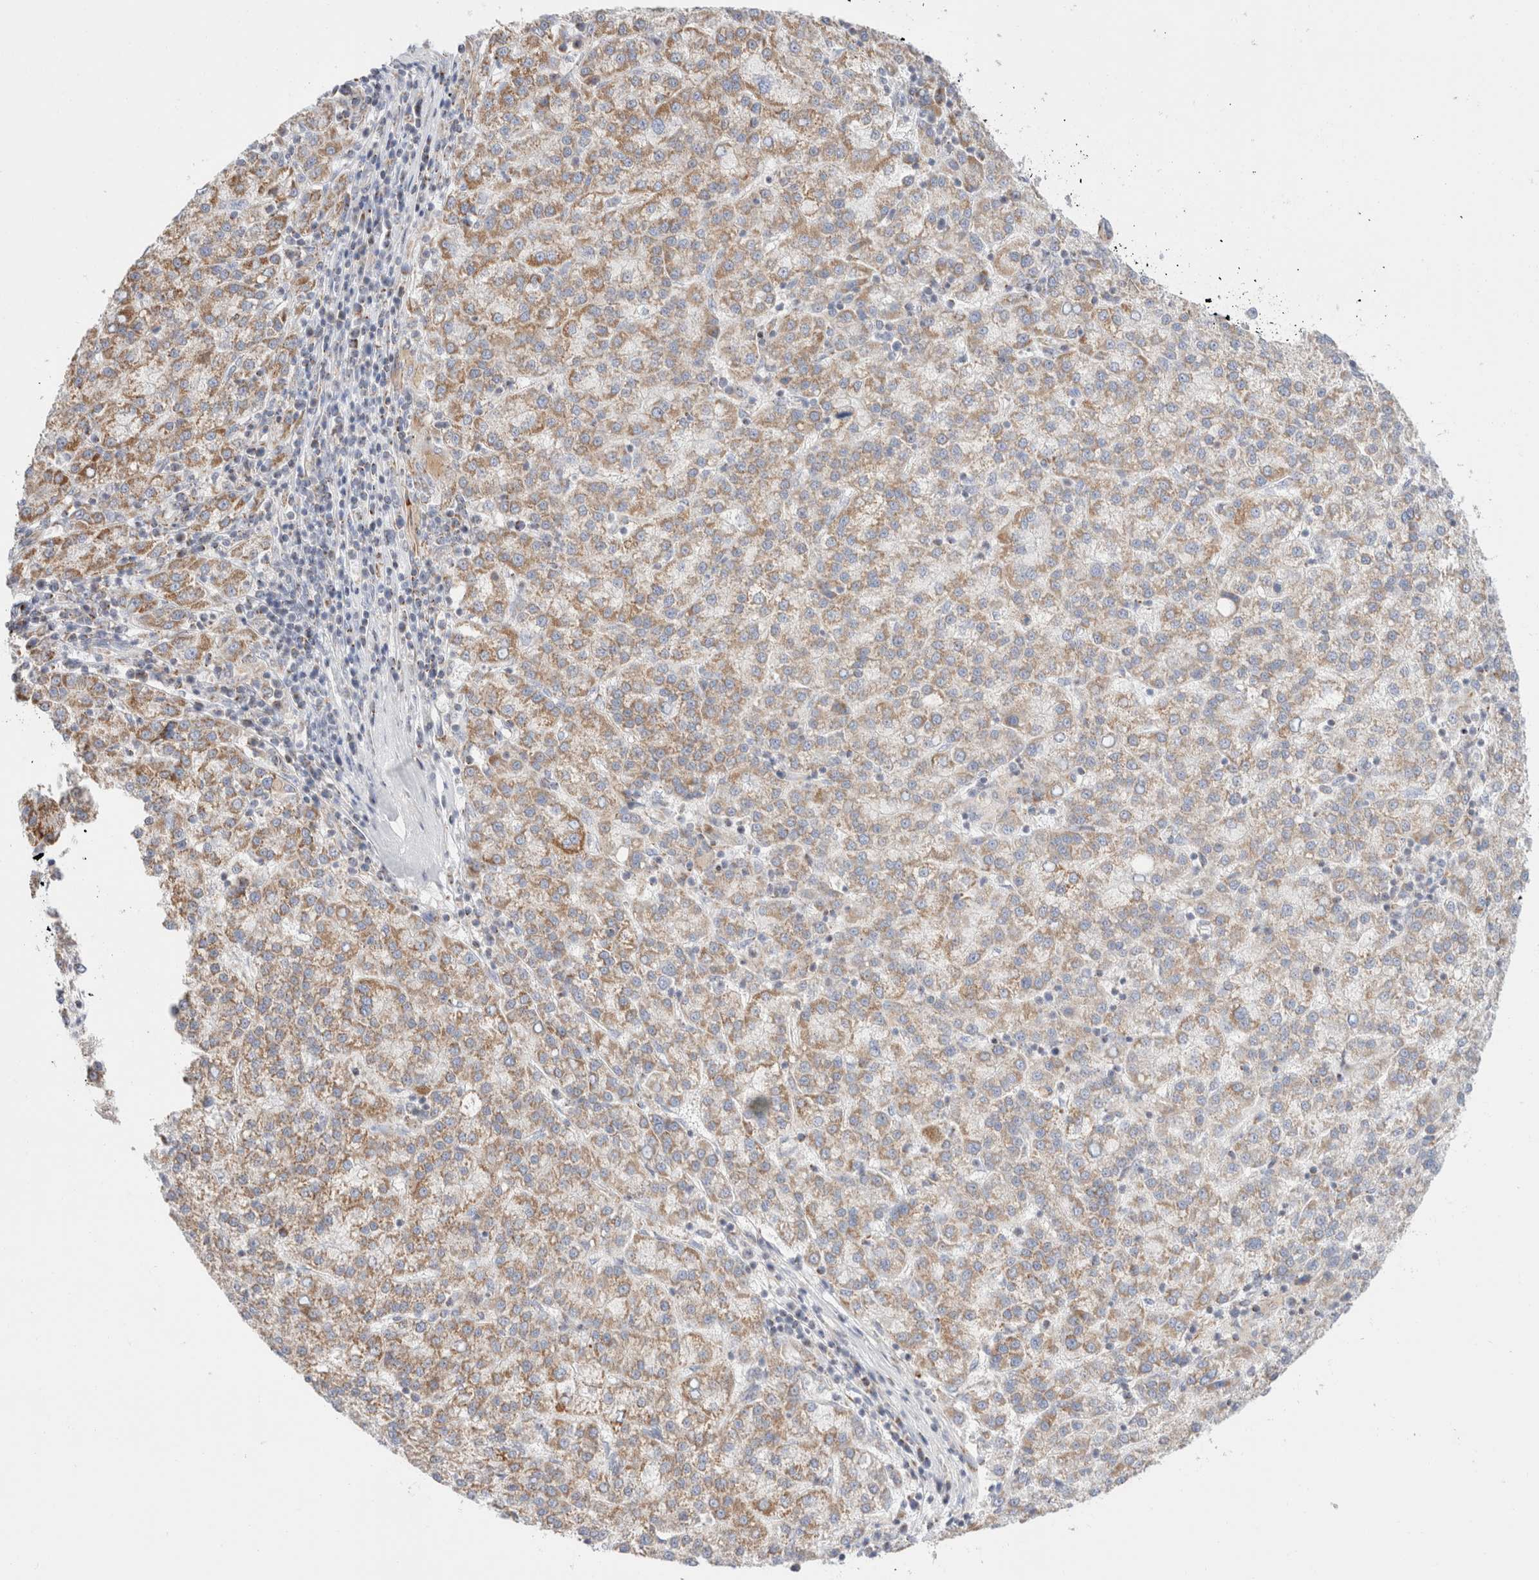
{"staining": {"intensity": "weak", "quantity": ">75%", "location": "cytoplasmic/membranous"}, "tissue": "liver cancer", "cell_type": "Tumor cells", "image_type": "cancer", "snomed": [{"axis": "morphology", "description": "Carcinoma, Hepatocellular, NOS"}, {"axis": "topography", "description": "Liver"}], "caption": "Immunohistochemical staining of human liver cancer reveals low levels of weak cytoplasmic/membranous protein positivity in approximately >75% of tumor cells.", "gene": "ATP6V1C1", "patient": {"sex": "female", "age": 58}}